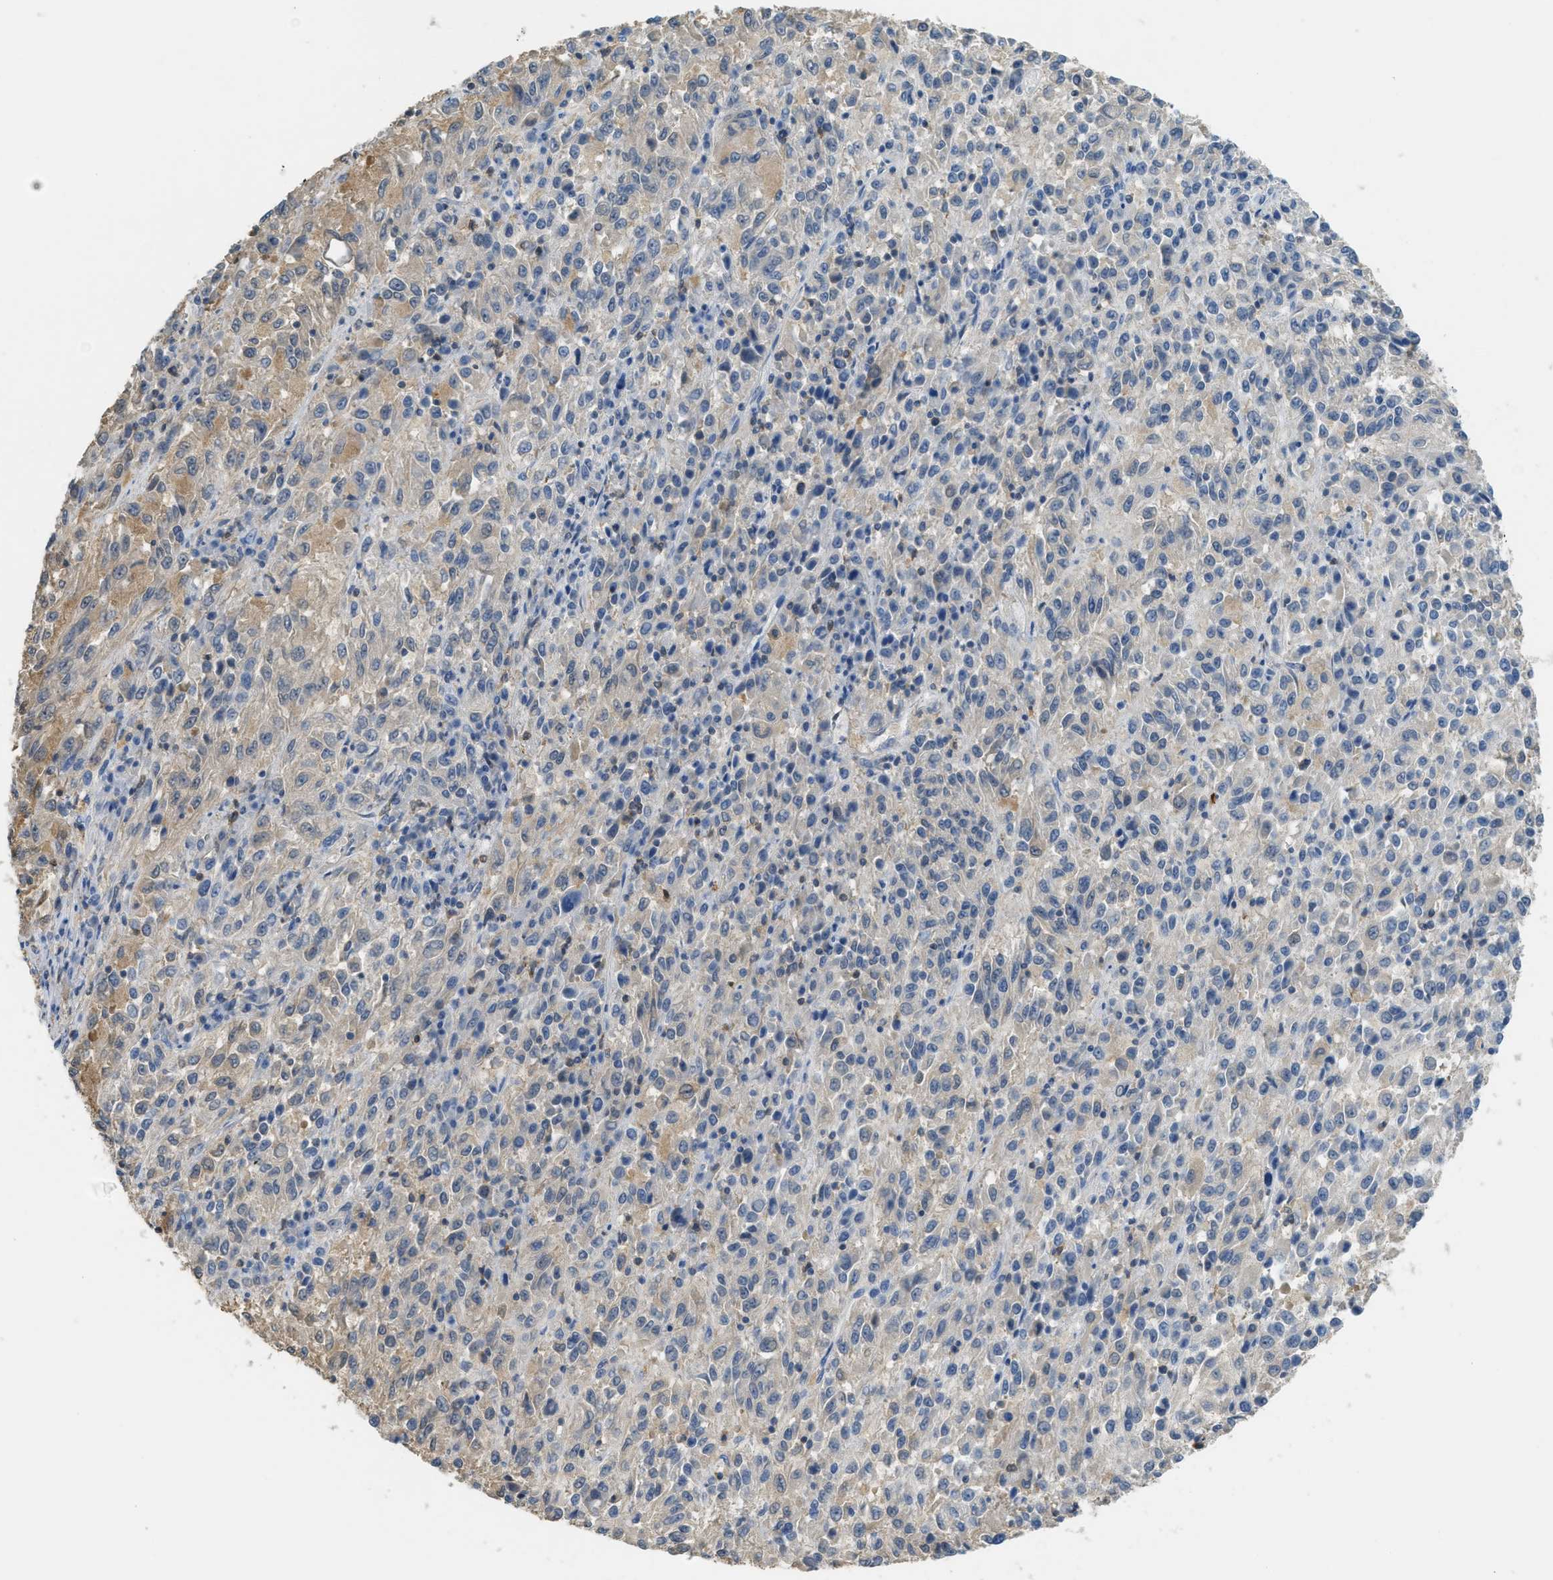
{"staining": {"intensity": "moderate", "quantity": "<25%", "location": "cytoplasmic/membranous"}, "tissue": "melanoma", "cell_type": "Tumor cells", "image_type": "cancer", "snomed": [{"axis": "morphology", "description": "Malignant melanoma, Metastatic site"}, {"axis": "topography", "description": "Lung"}], "caption": "Human malignant melanoma (metastatic site) stained with a brown dye displays moderate cytoplasmic/membranous positive positivity in approximately <25% of tumor cells.", "gene": "SERPINB1", "patient": {"sex": "male", "age": 64}}